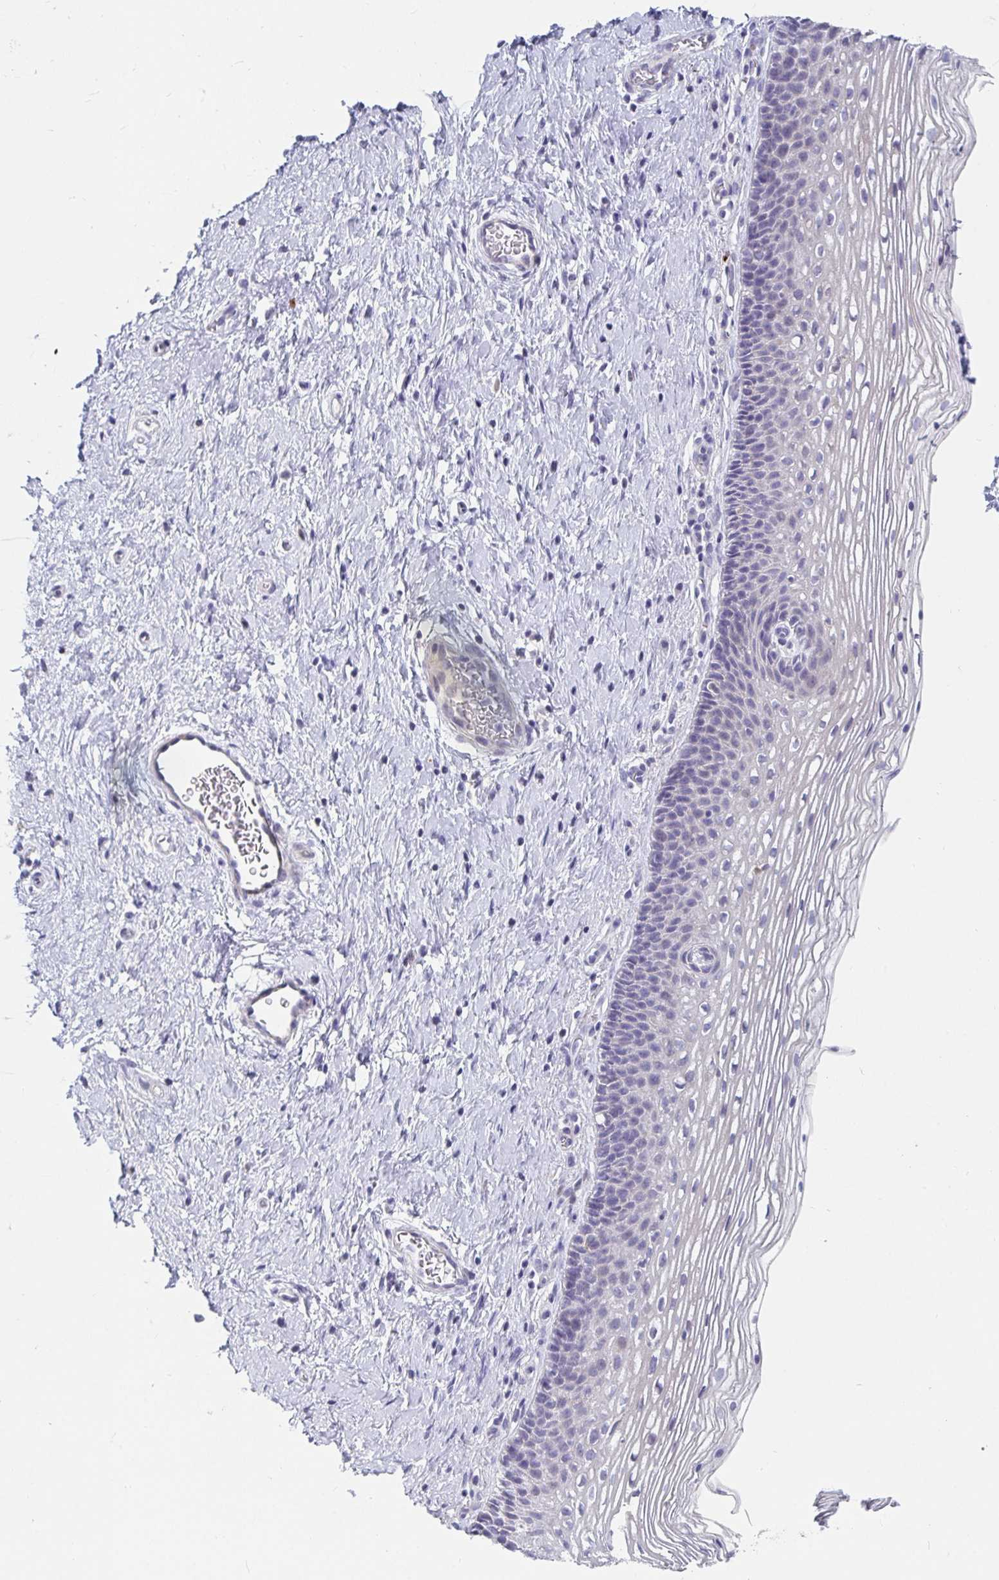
{"staining": {"intensity": "negative", "quantity": "none", "location": "none"}, "tissue": "cervix", "cell_type": "Glandular cells", "image_type": "normal", "snomed": [{"axis": "morphology", "description": "Normal tissue, NOS"}, {"axis": "topography", "description": "Cervix"}], "caption": "The IHC photomicrograph has no significant staining in glandular cells of cervix.", "gene": "ZFP82", "patient": {"sex": "female", "age": 34}}